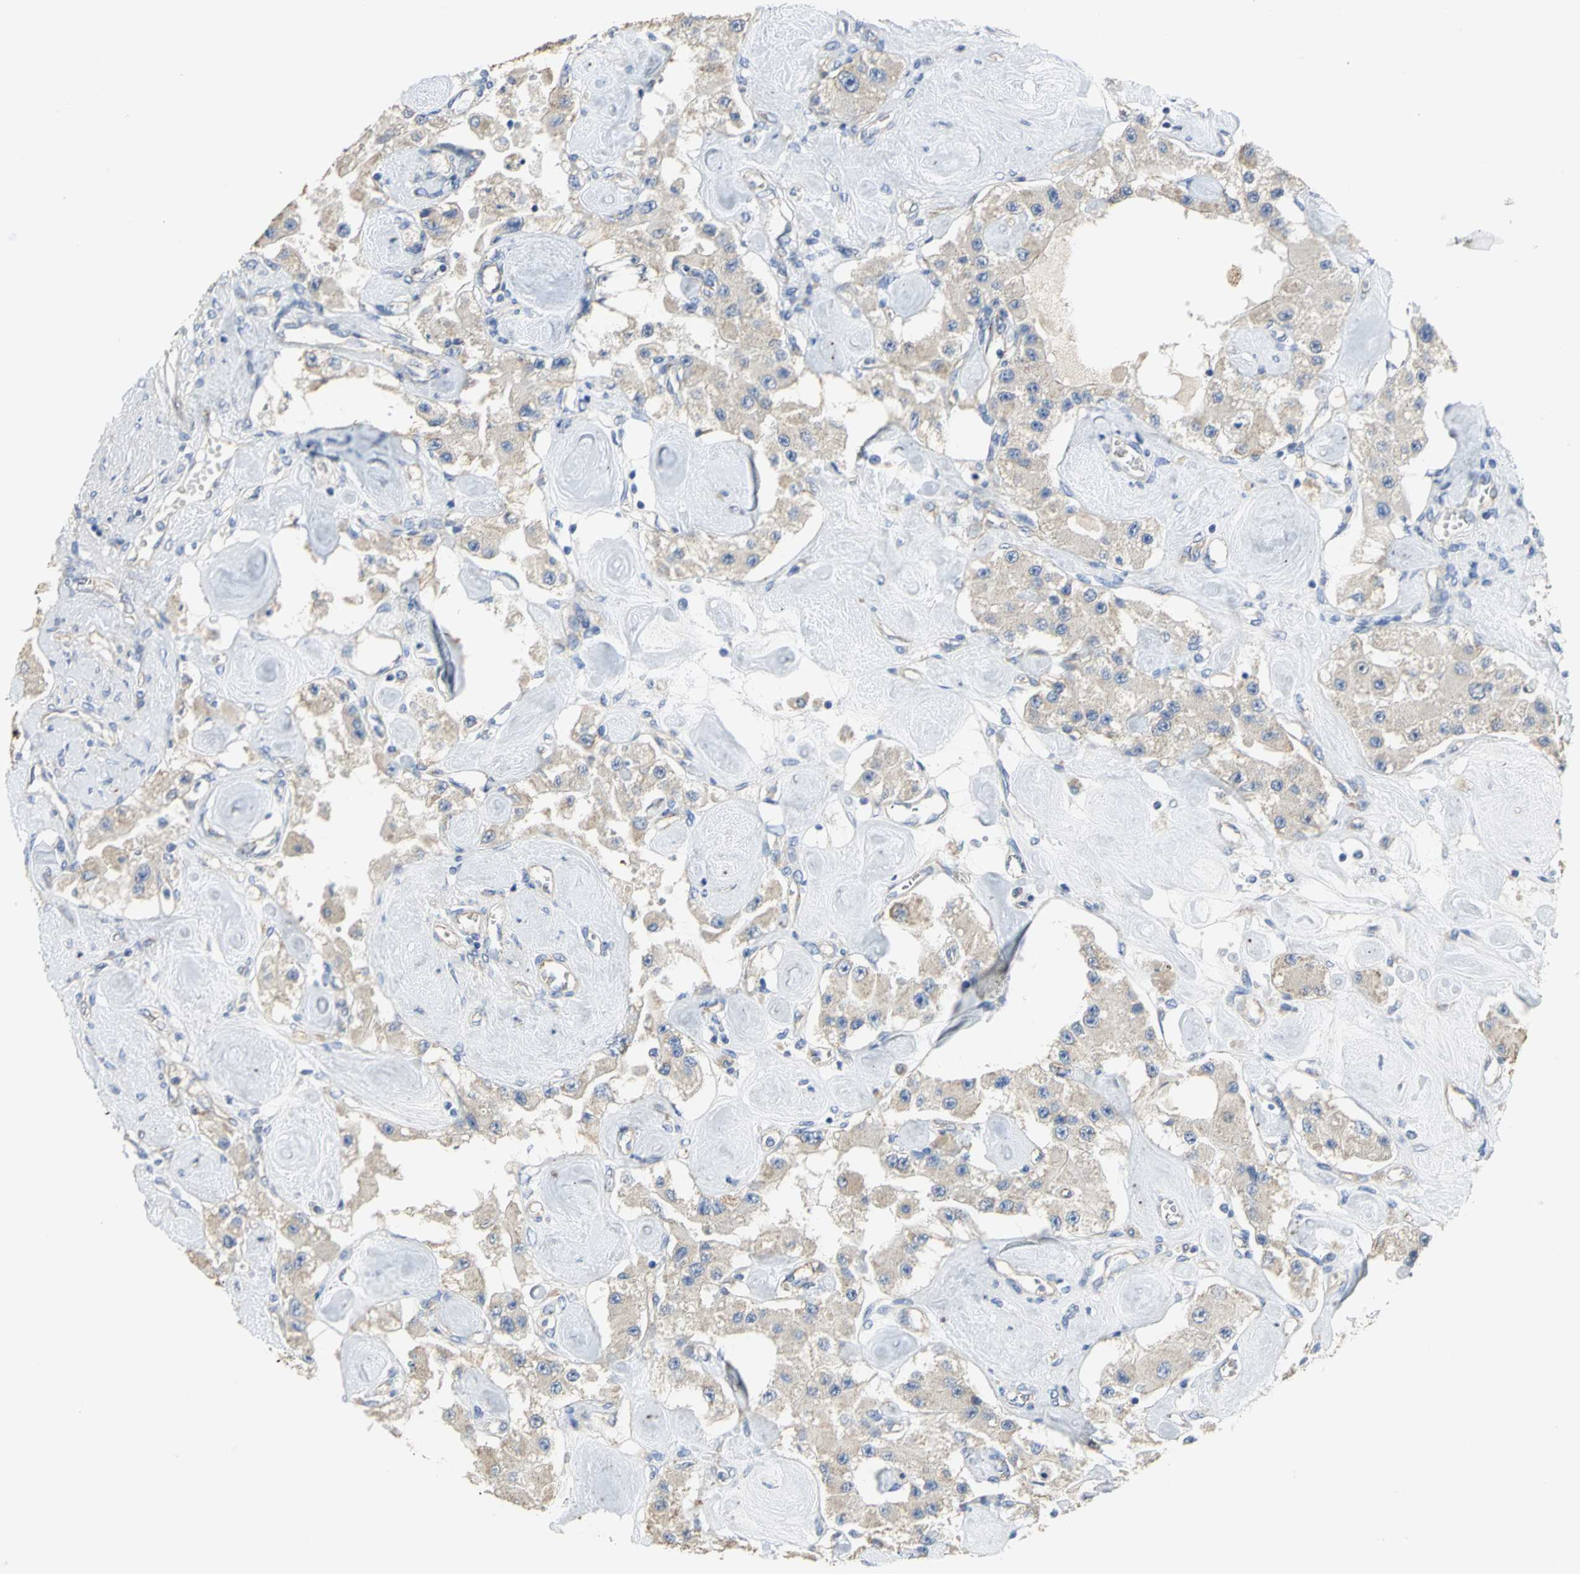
{"staining": {"intensity": "weak", "quantity": ">75%", "location": "cytoplasmic/membranous"}, "tissue": "carcinoid", "cell_type": "Tumor cells", "image_type": "cancer", "snomed": [{"axis": "morphology", "description": "Carcinoid, malignant, NOS"}, {"axis": "topography", "description": "Pancreas"}], "caption": "Immunohistochemistry image of carcinoid (malignant) stained for a protein (brown), which displays low levels of weak cytoplasmic/membranous expression in approximately >75% of tumor cells.", "gene": "HTR1F", "patient": {"sex": "male", "age": 41}}